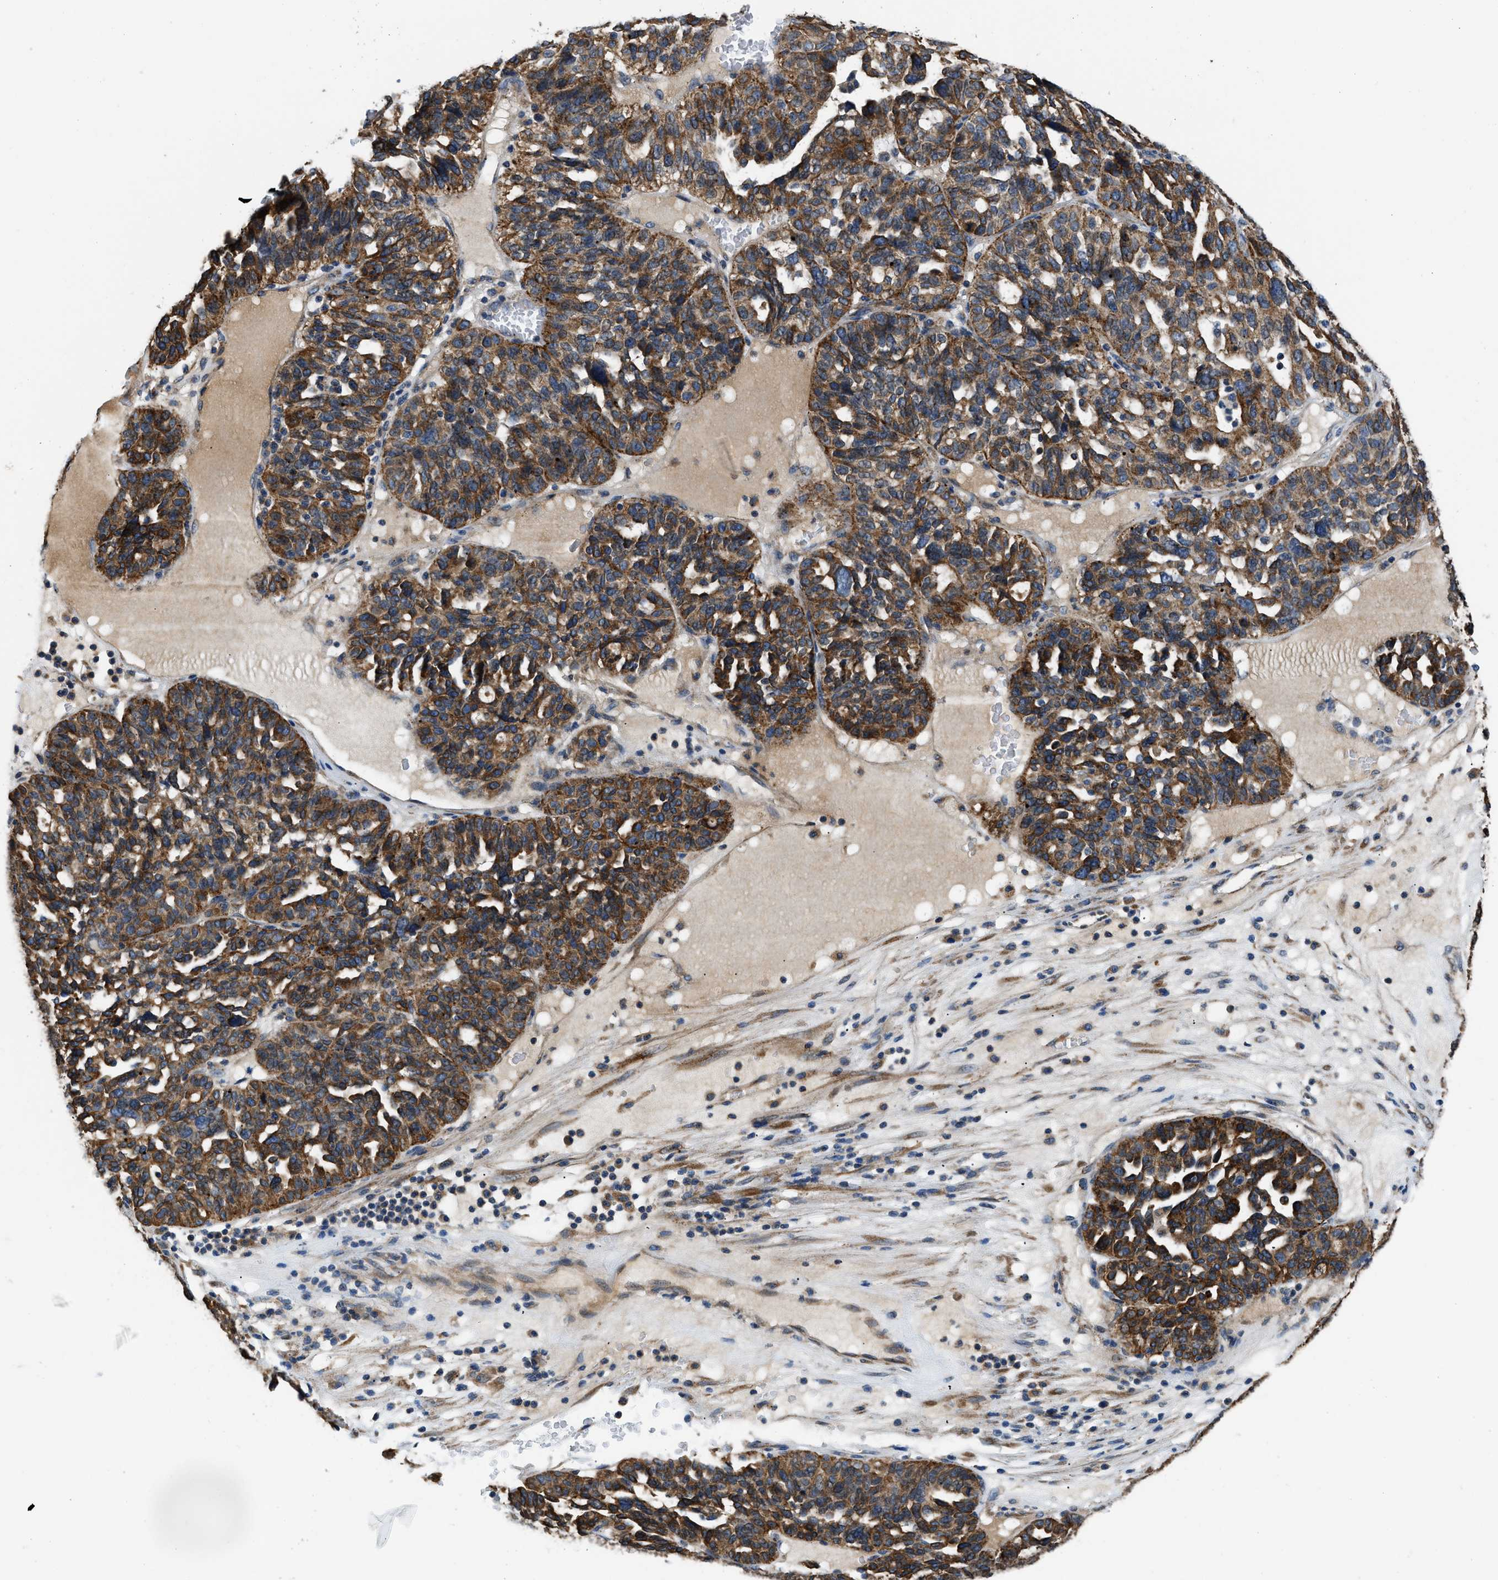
{"staining": {"intensity": "strong", "quantity": ">75%", "location": "cytoplasmic/membranous"}, "tissue": "ovarian cancer", "cell_type": "Tumor cells", "image_type": "cancer", "snomed": [{"axis": "morphology", "description": "Cystadenocarcinoma, serous, NOS"}, {"axis": "topography", "description": "Ovary"}], "caption": "Strong cytoplasmic/membranous staining is seen in approximately >75% of tumor cells in ovarian cancer (serous cystadenocarcinoma).", "gene": "ARL6IP5", "patient": {"sex": "female", "age": 59}}